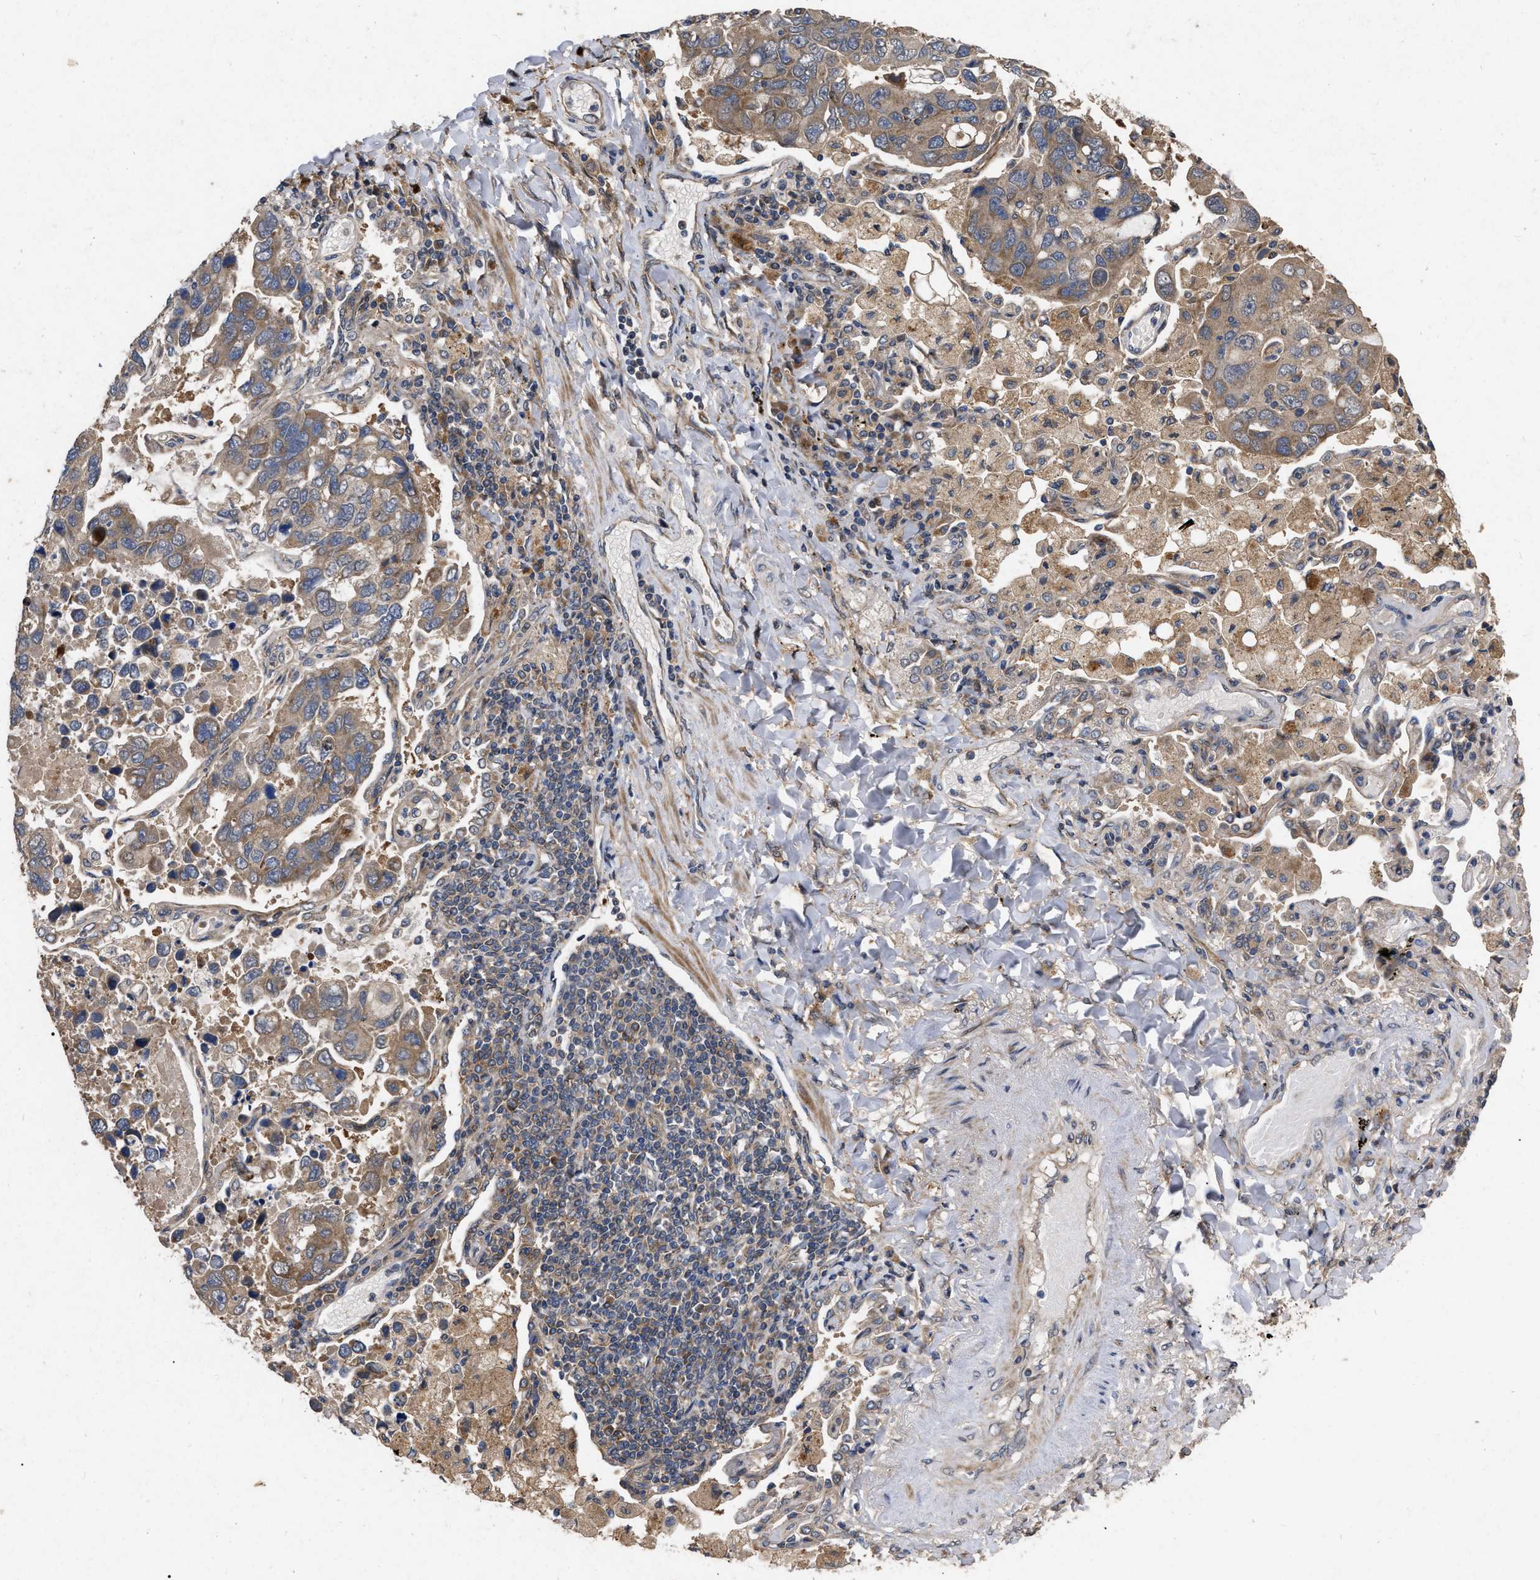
{"staining": {"intensity": "moderate", "quantity": ">75%", "location": "cytoplasmic/membranous"}, "tissue": "lung cancer", "cell_type": "Tumor cells", "image_type": "cancer", "snomed": [{"axis": "morphology", "description": "Adenocarcinoma, NOS"}, {"axis": "topography", "description": "Lung"}], "caption": "Immunohistochemistry (DAB (3,3'-diaminobenzidine)) staining of lung cancer (adenocarcinoma) exhibits moderate cytoplasmic/membranous protein positivity in about >75% of tumor cells.", "gene": "CDKN2C", "patient": {"sex": "male", "age": 64}}